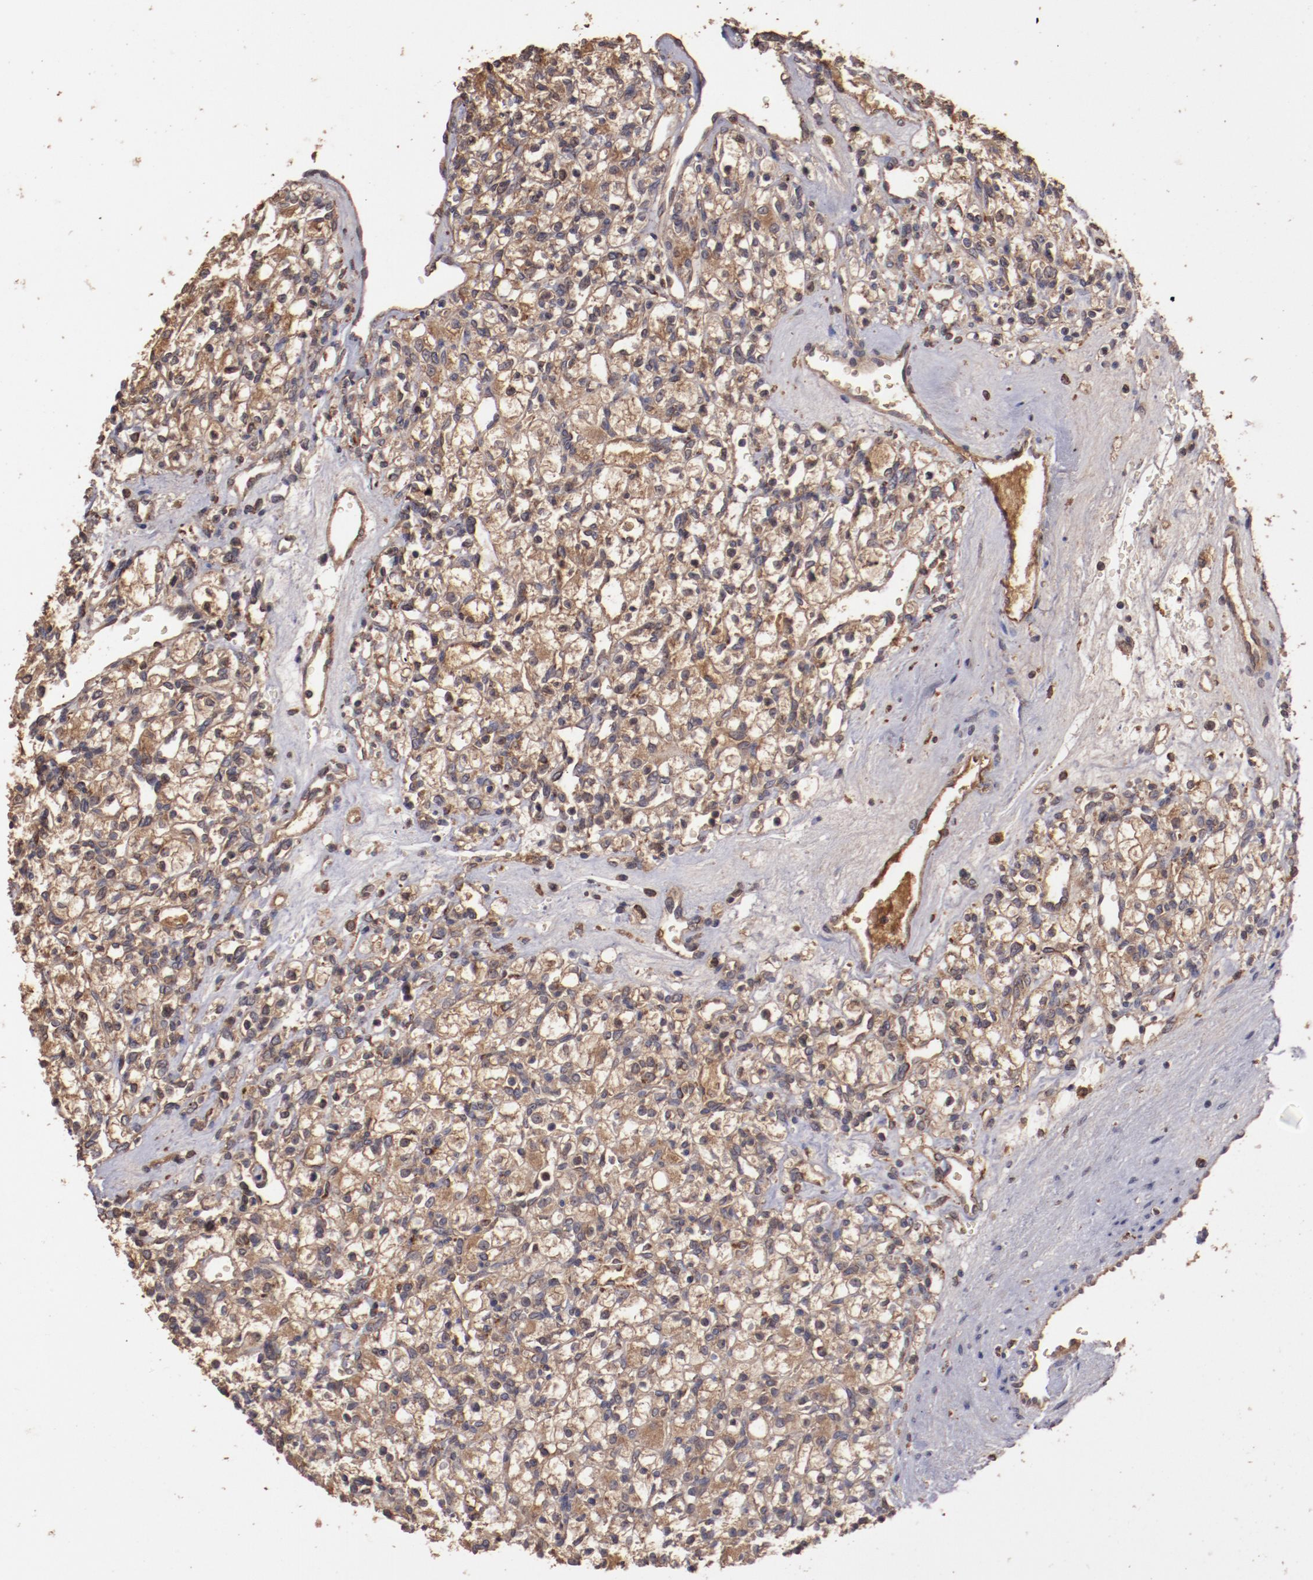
{"staining": {"intensity": "moderate", "quantity": ">75%", "location": "cytoplasmic/membranous"}, "tissue": "renal cancer", "cell_type": "Tumor cells", "image_type": "cancer", "snomed": [{"axis": "morphology", "description": "Adenocarcinoma, NOS"}, {"axis": "topography", "description": "Kidney"}], "caption": "Renal cancer stained with IHC reveals moderate cytoplasmic/membranous staining in about >75% of tumor cells.", "gene": "SRRD", "patient": {"sex": "female", "age": 62}}